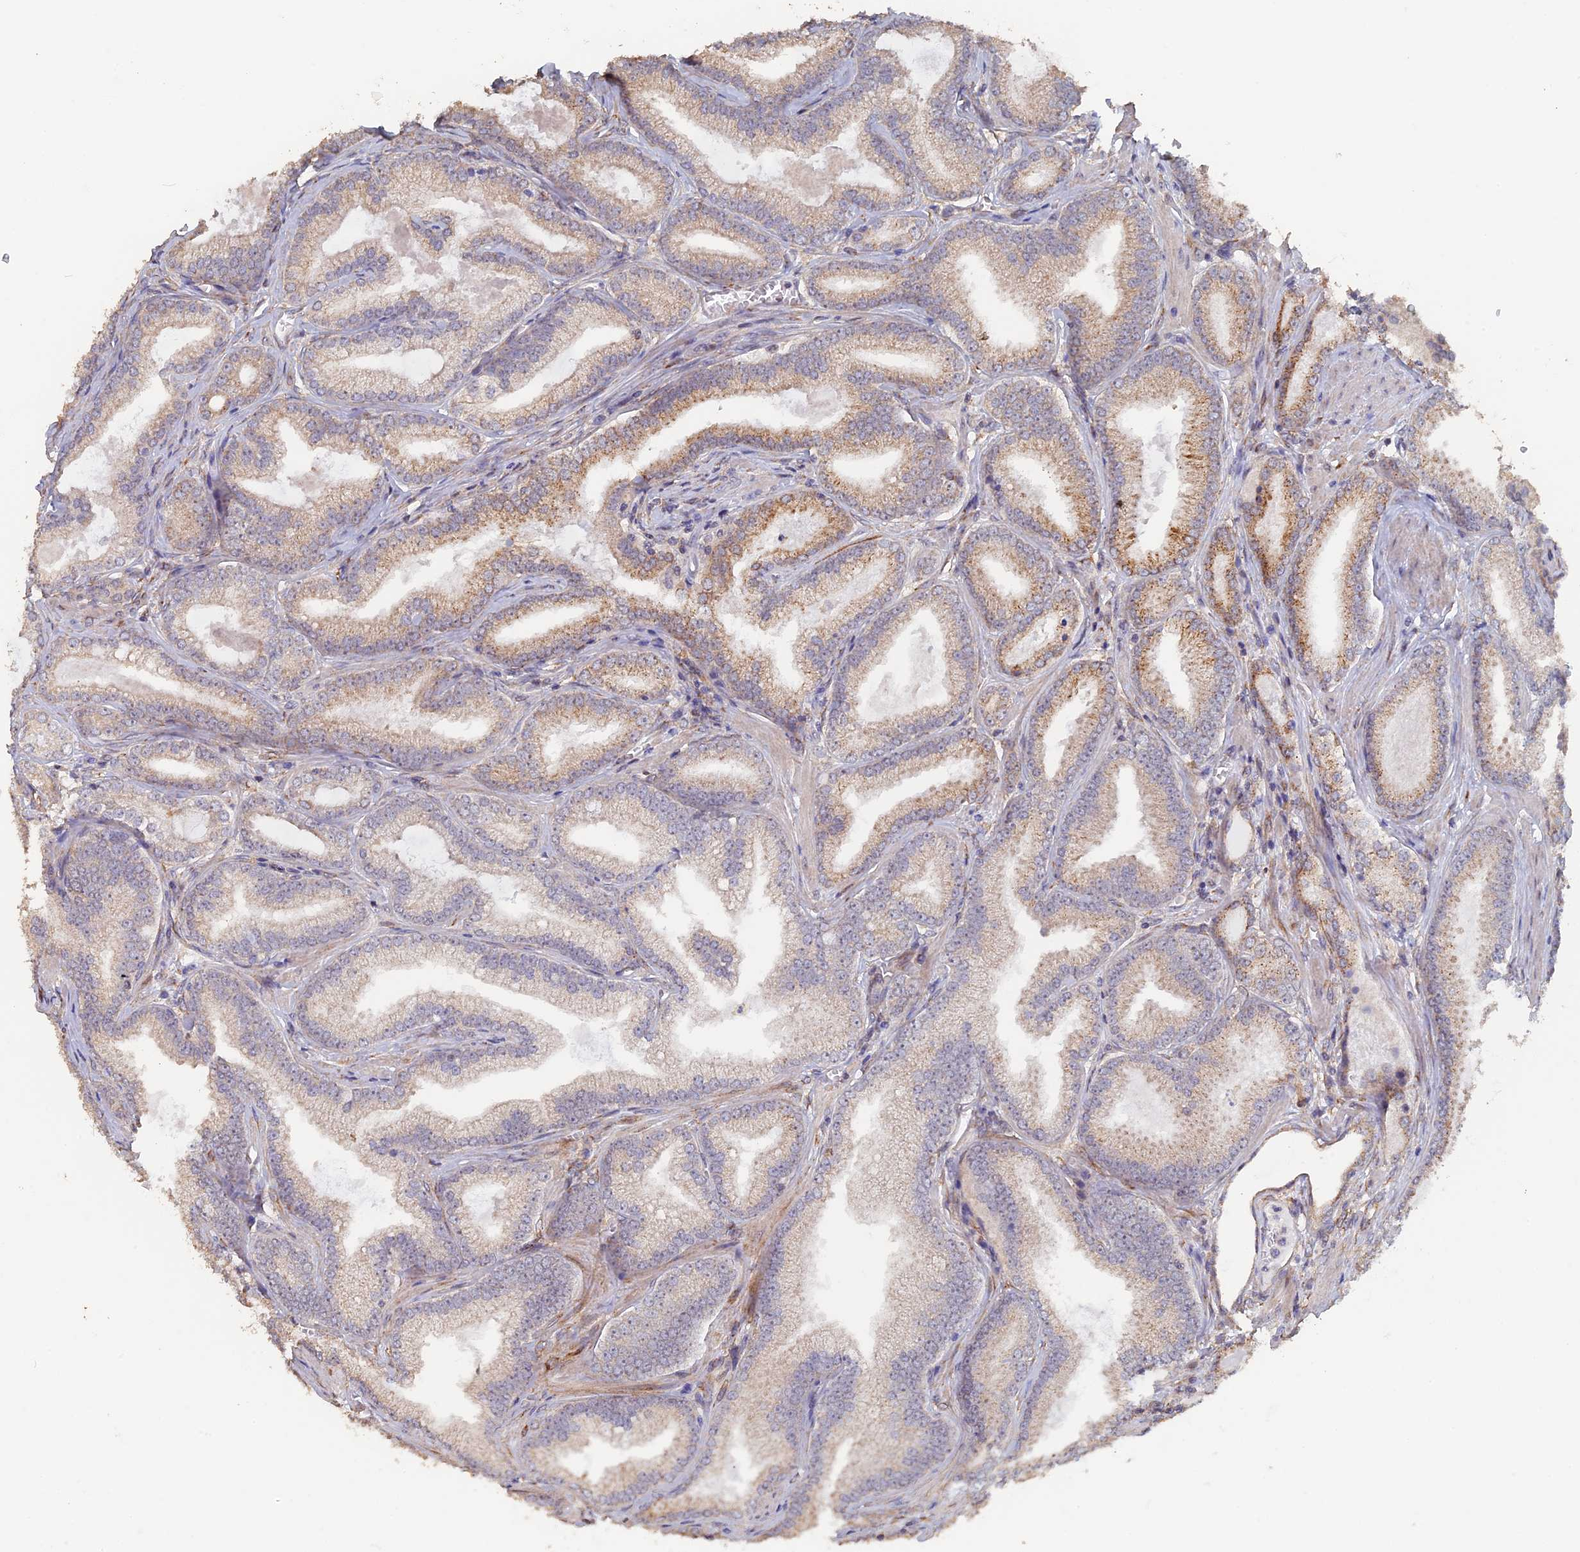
{"staining": {"intensity": "moderate", "quantity": "<25%", "location": "cytoplasmic/membranous"}, "tissue": "prostate cancer", "cell_type": "Tumor cells", "image_type": "cancer", "snomed": [{"axis": "morphology", "description": "Adenocarcinoma, Low grade"}, {"axis": "topography", "description": "Prostate"}], "caption": "This is a micrograph of IHC staining of prostate cancer, which shows moderate staining in the cytoplasmic/membranous of tumor cells.", "gene": "SEMG2", "patient": {"sex": "male", "age": 60}}